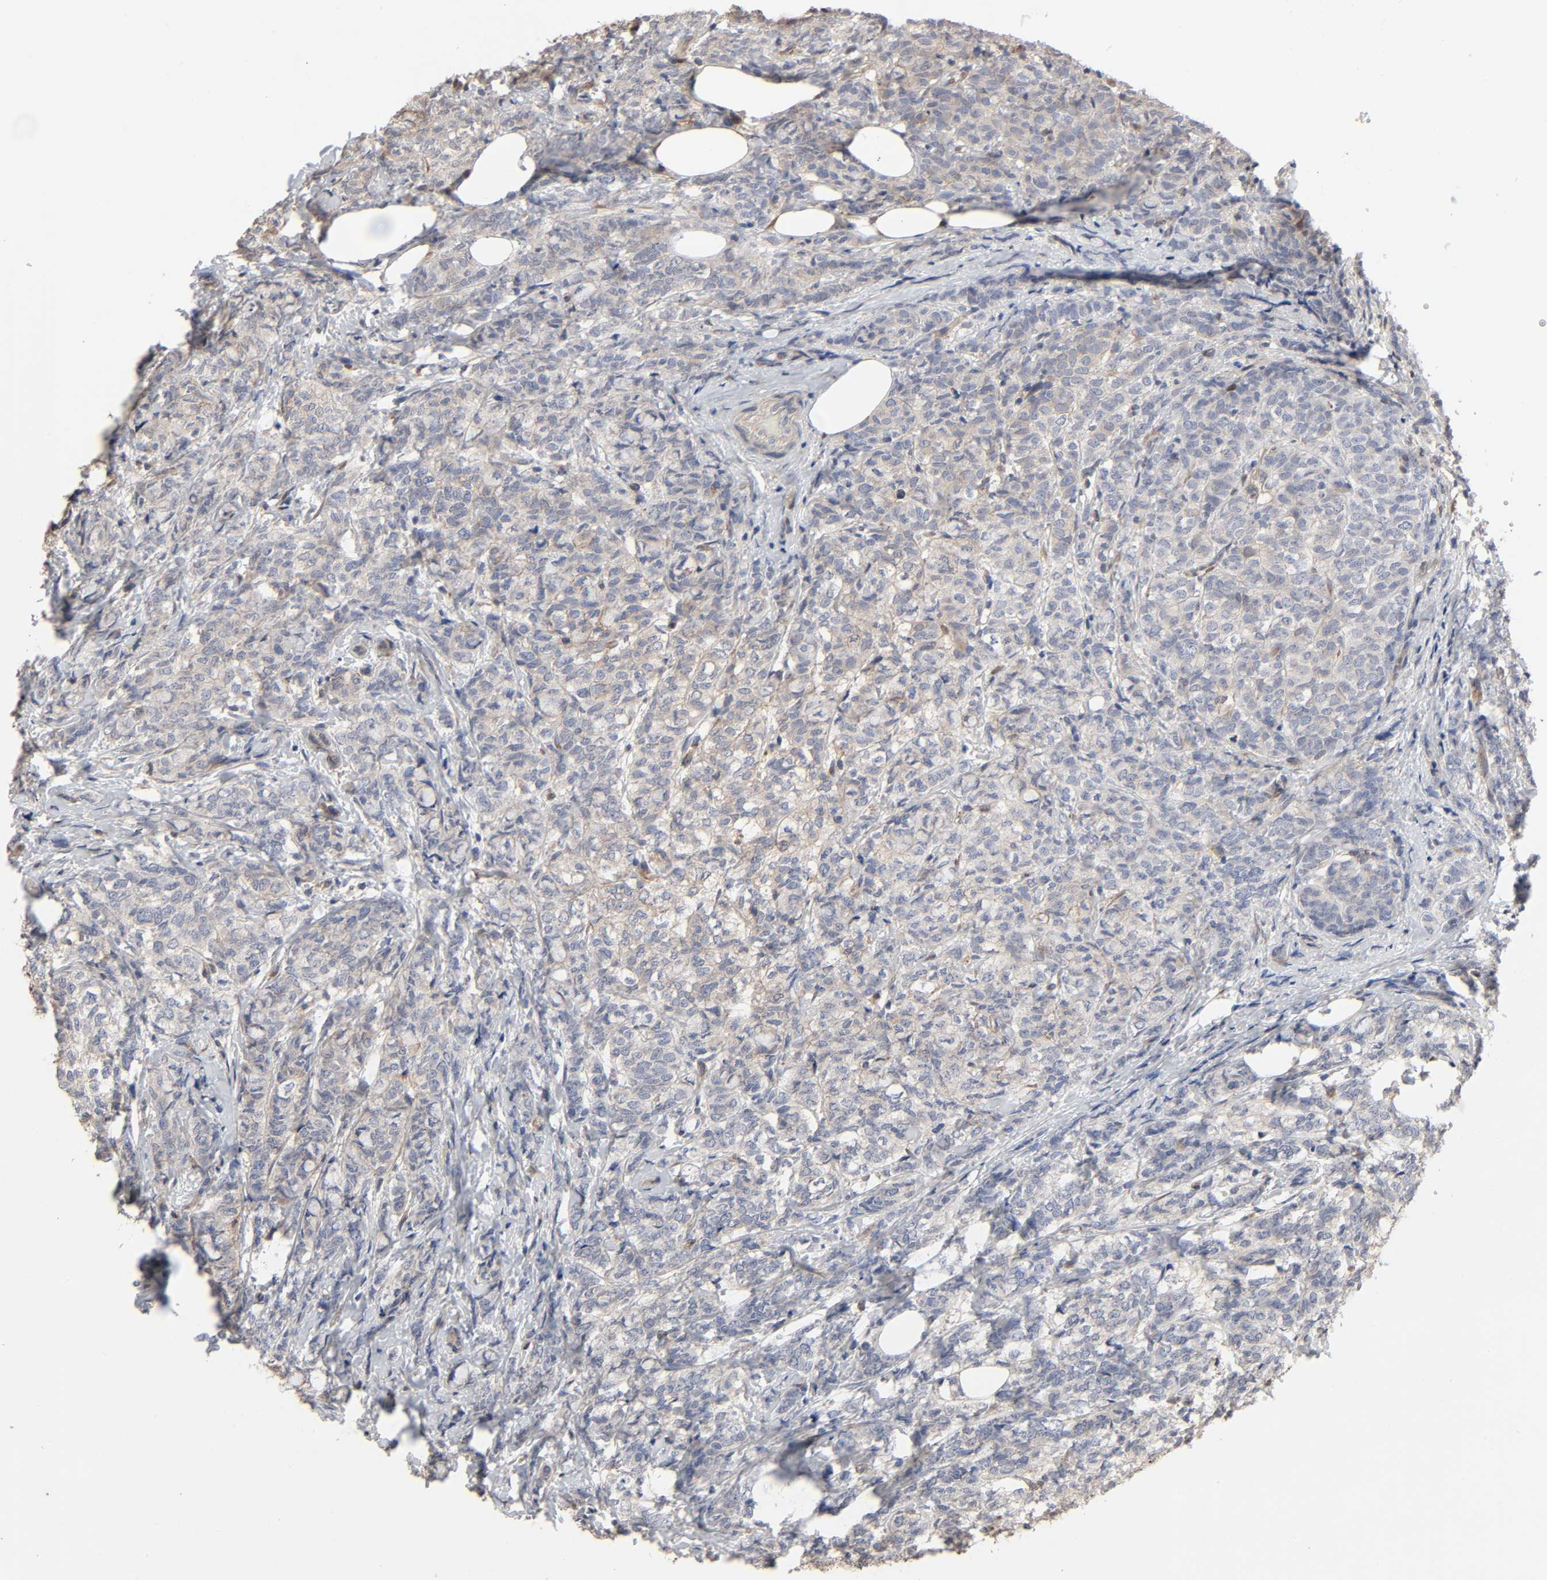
{"staining": {"intensity": "weak", "quantity": ">75%", "location": "cytoplasmic/membranous"}, "tissue": "breast cancer", "cell_type": "Tumor cells", "image_type": "cancer", "snomed": [{"axis": "morphology", "description": "Lobular carcinoma"}, {"axis": "topography", "description": "Breast"}], "caption": "Human breast cancer (lobular carcinoma) stained for a protein (brown) shows weak cytoplasmic/membranous positive expression in approximately >75% of tumor cells.", "gene": "NDRG2", "patient": {"sex": "female", "age": 60}}